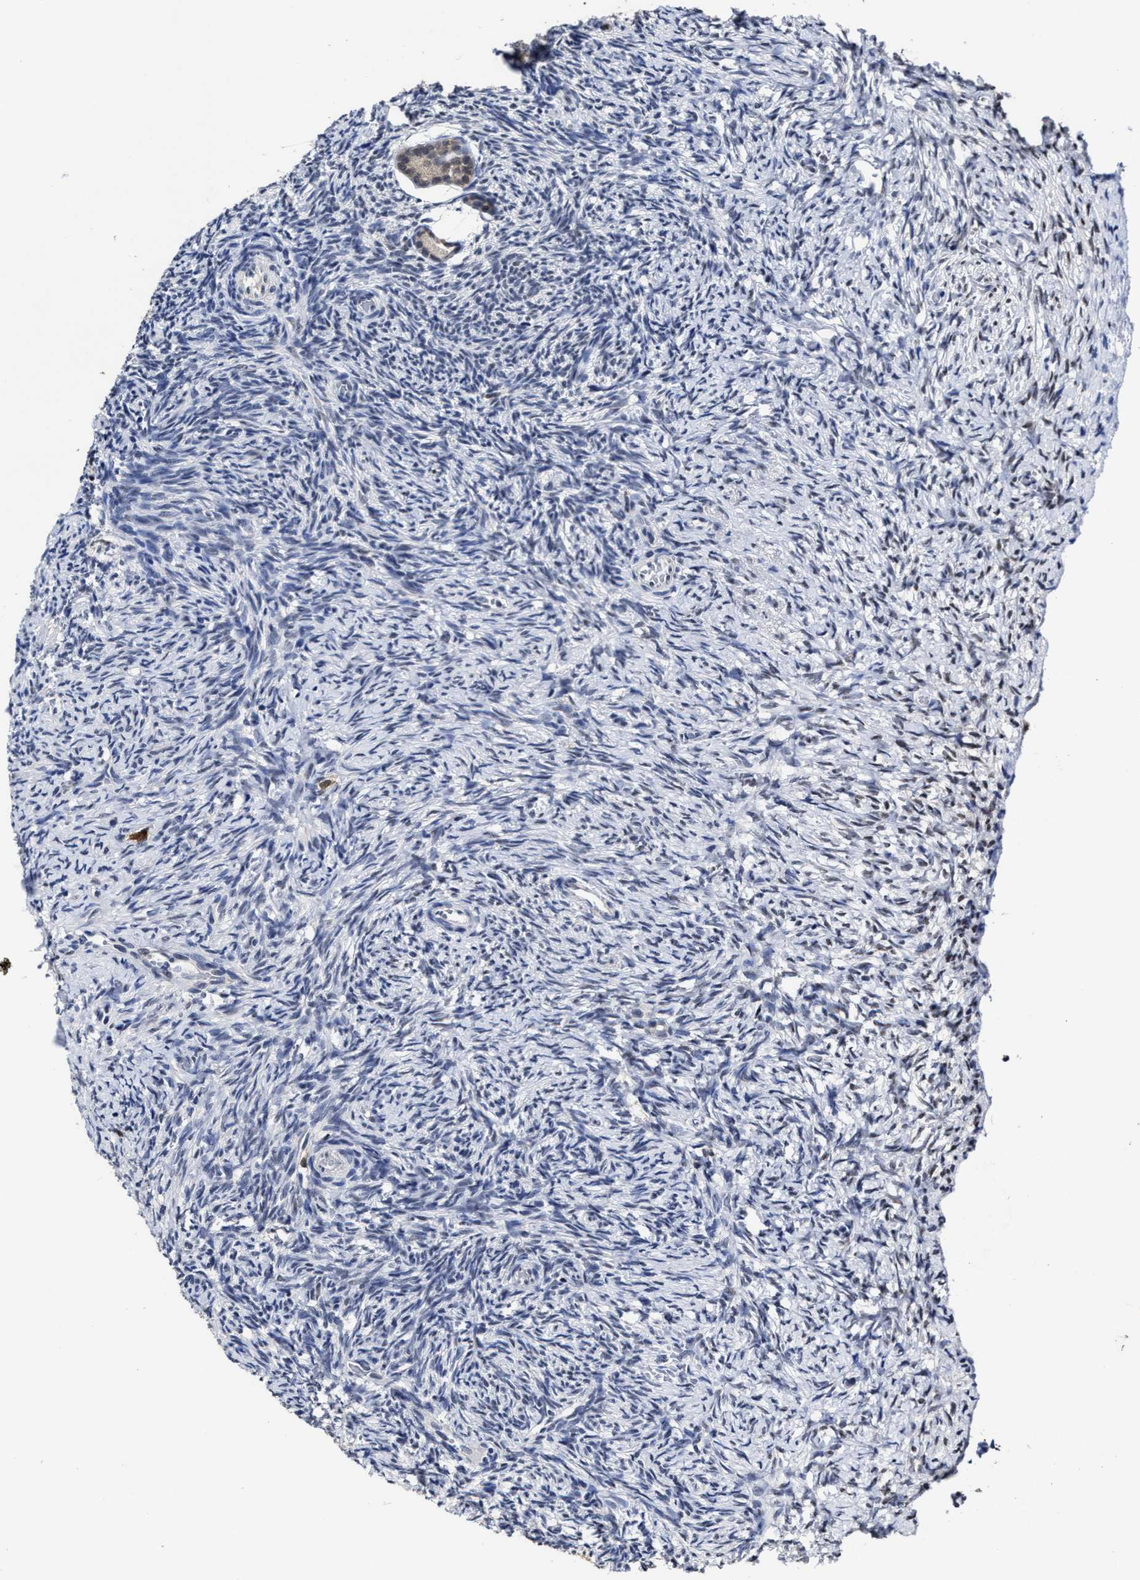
{"staining": {"intensity": "weak", "quantity": "25%-75%", "location": "cytoplasmic/membranous"}, "tissue": "ovary", "cell_type": "Follicle cells", "image_type": "normal", "snomed": [{"axis": "morphology", "description": "Normal tissue, NOS"}, {"axis": "topography", "description": "Ovary"}], "caption": "The immunohistochemical stain highlights weak cytoplasmic/membranous positivity in follicle cells of normal ovary.", "gene": "PRPF4B", "patient": {"sex": "female", "age": 41}}